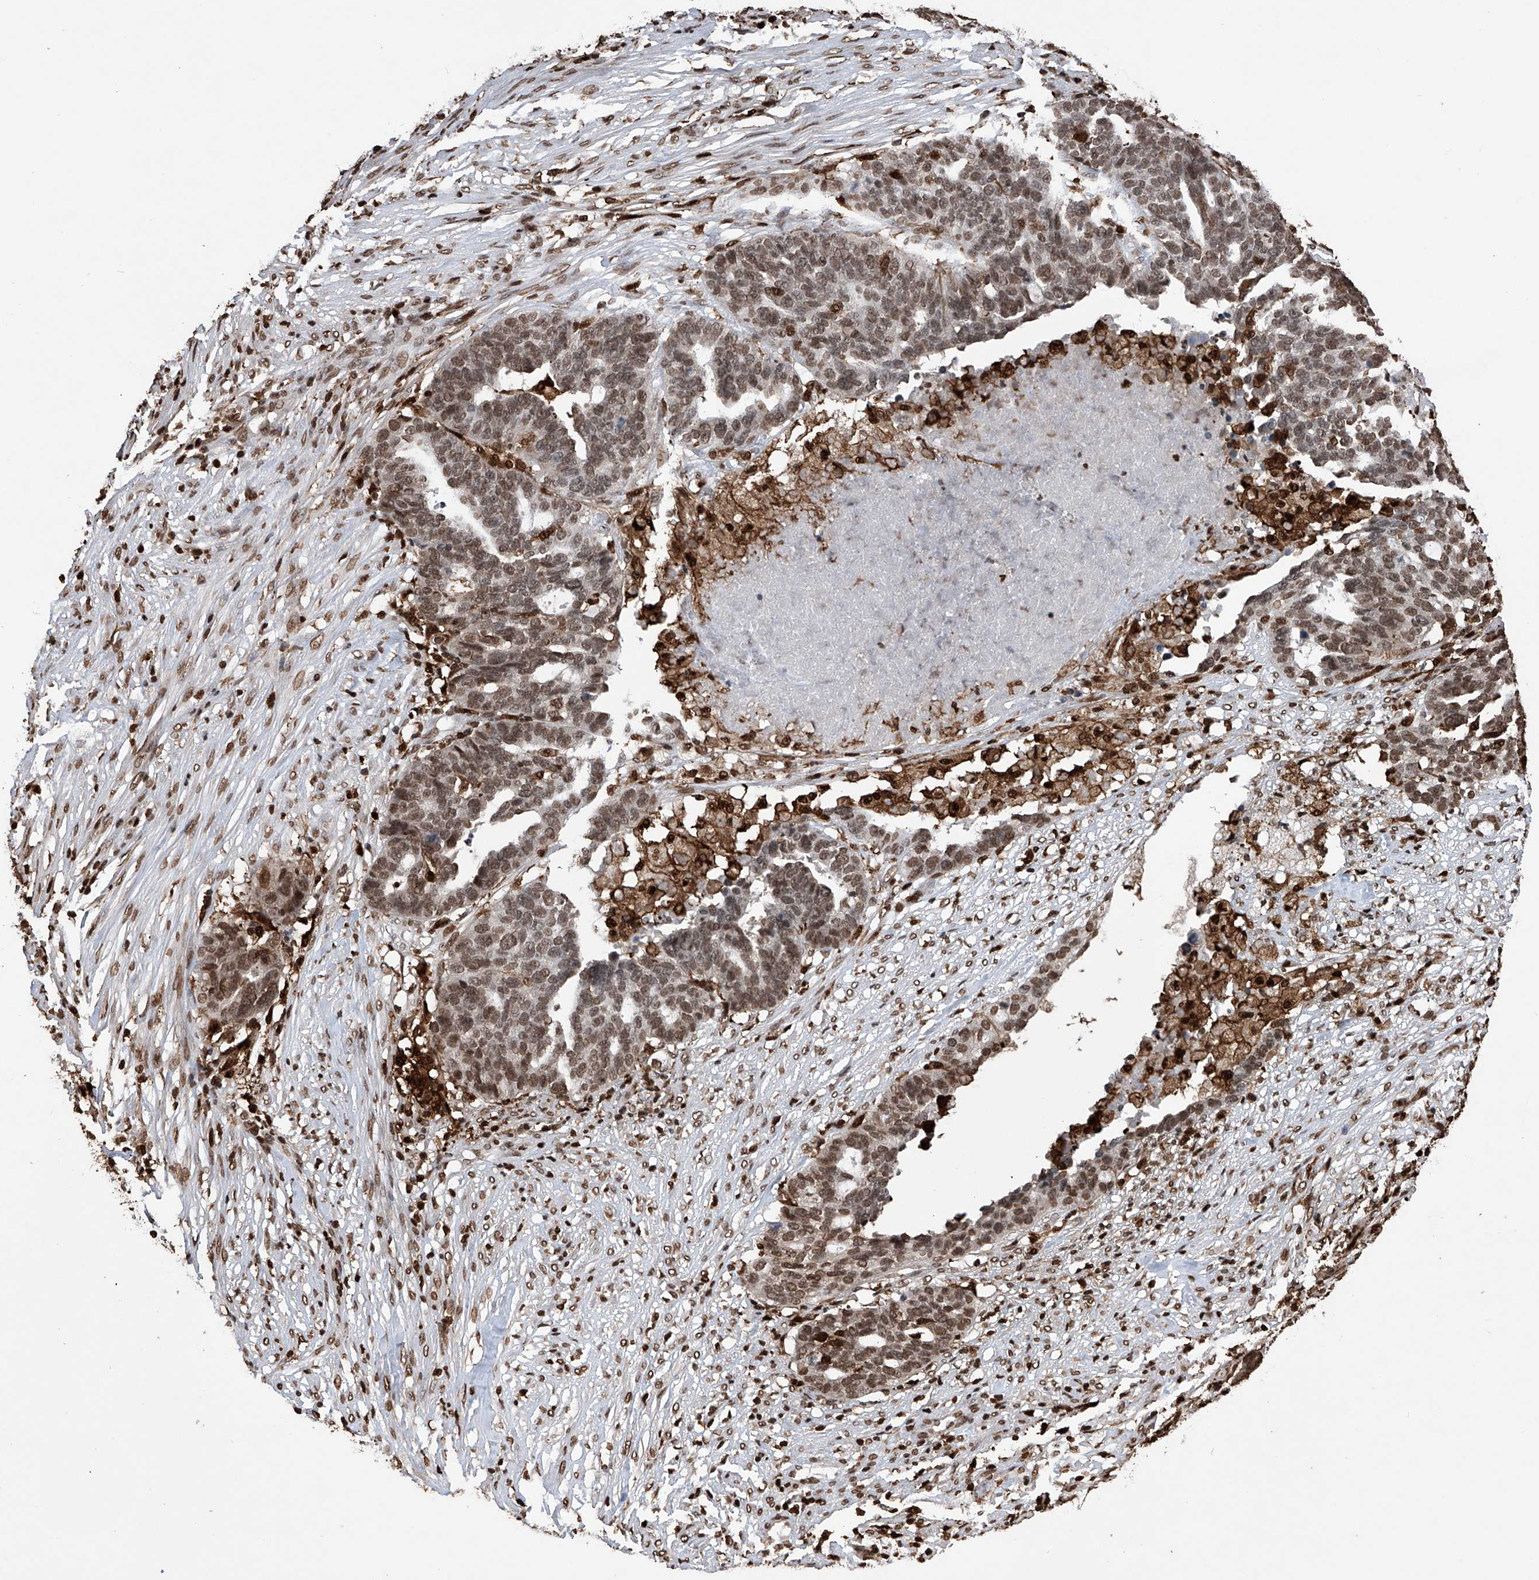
{"staining": {"intensity": "moderate", "quantity": ">75%", "location": "nuclear"}, "tissue": "ovarian cancer", "cell_type": "Tumor cells", "image_type": "cancer", "snomed": [{"axis": "morphology", "description": "Cystadenocarcinoma, serous, NOS"}, {"axis": "topography", "description": "Ovary"}], "caption": "Brown immunohistochemical staining in ovarian serous cystadenocarcinoma exhibits moderate nuclear staining in approximately >75% of tumor cells.", "gene": "CFAP410", "patient": {"sex": "female", "age": 59}}